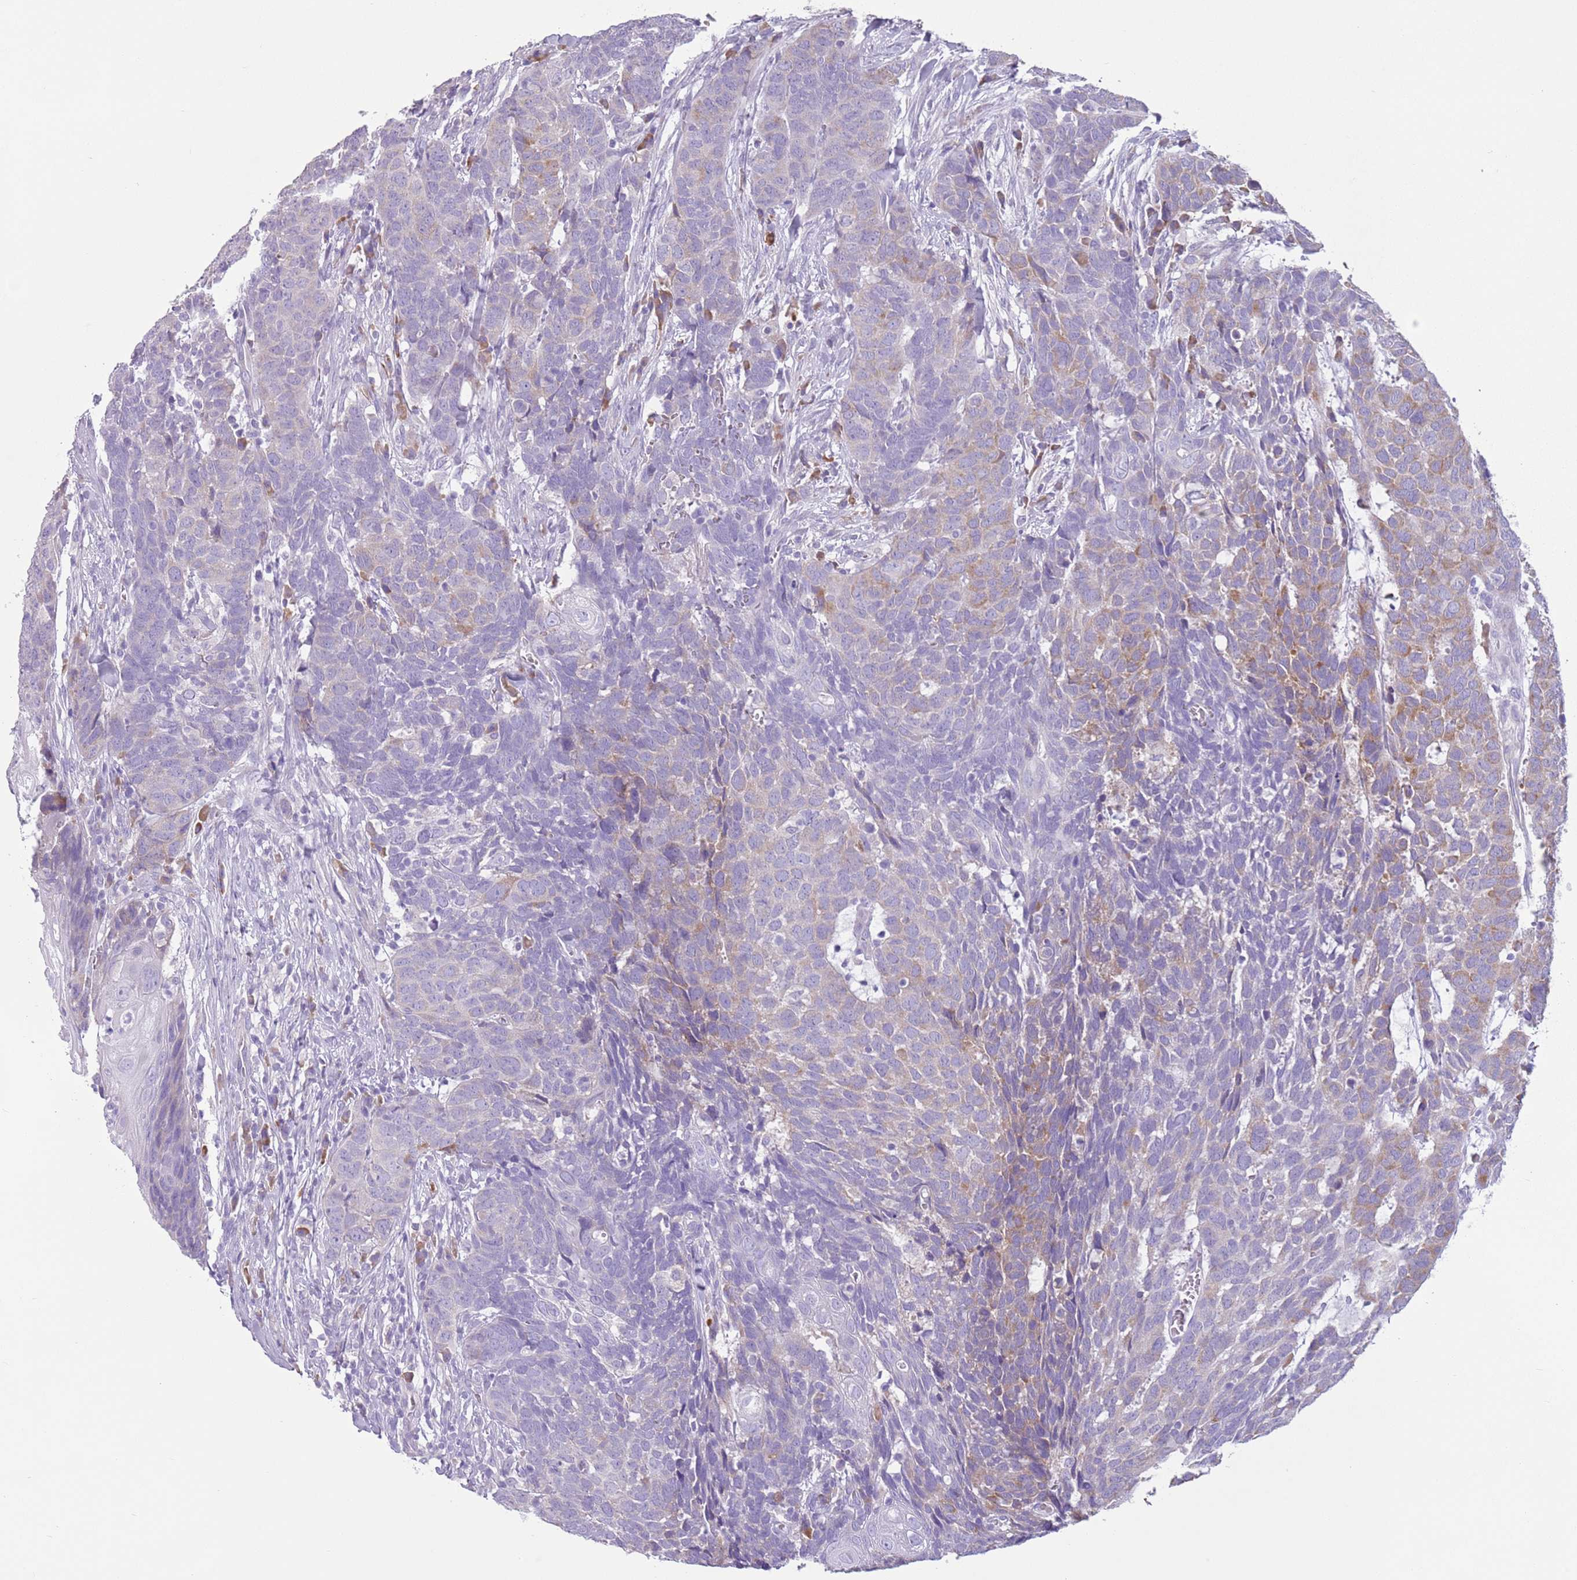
{"staining": {"intensity": "weak", "quantity": "25%-75%", "location": "cytoplasmic/membranous"}, "tissue": "head and neck cancer", "cell_type": "Tumor cells", "image_type": "cancer", "snomed": [{"axis": "morphology", "description": "Squamous cell carcinoma, NOS"}, {"axis": "topography", "description": "Head-Neck"}], "caption": "Immunohistochemical staining of head and neck cancer (squamous cell carcinoma) reveals low levels of weak cytoplasmic/membranous positivity in about 25%-75% of tumor cells.", "gene": "HYOU1", "patient": {"sex": "male", "age": 66}}